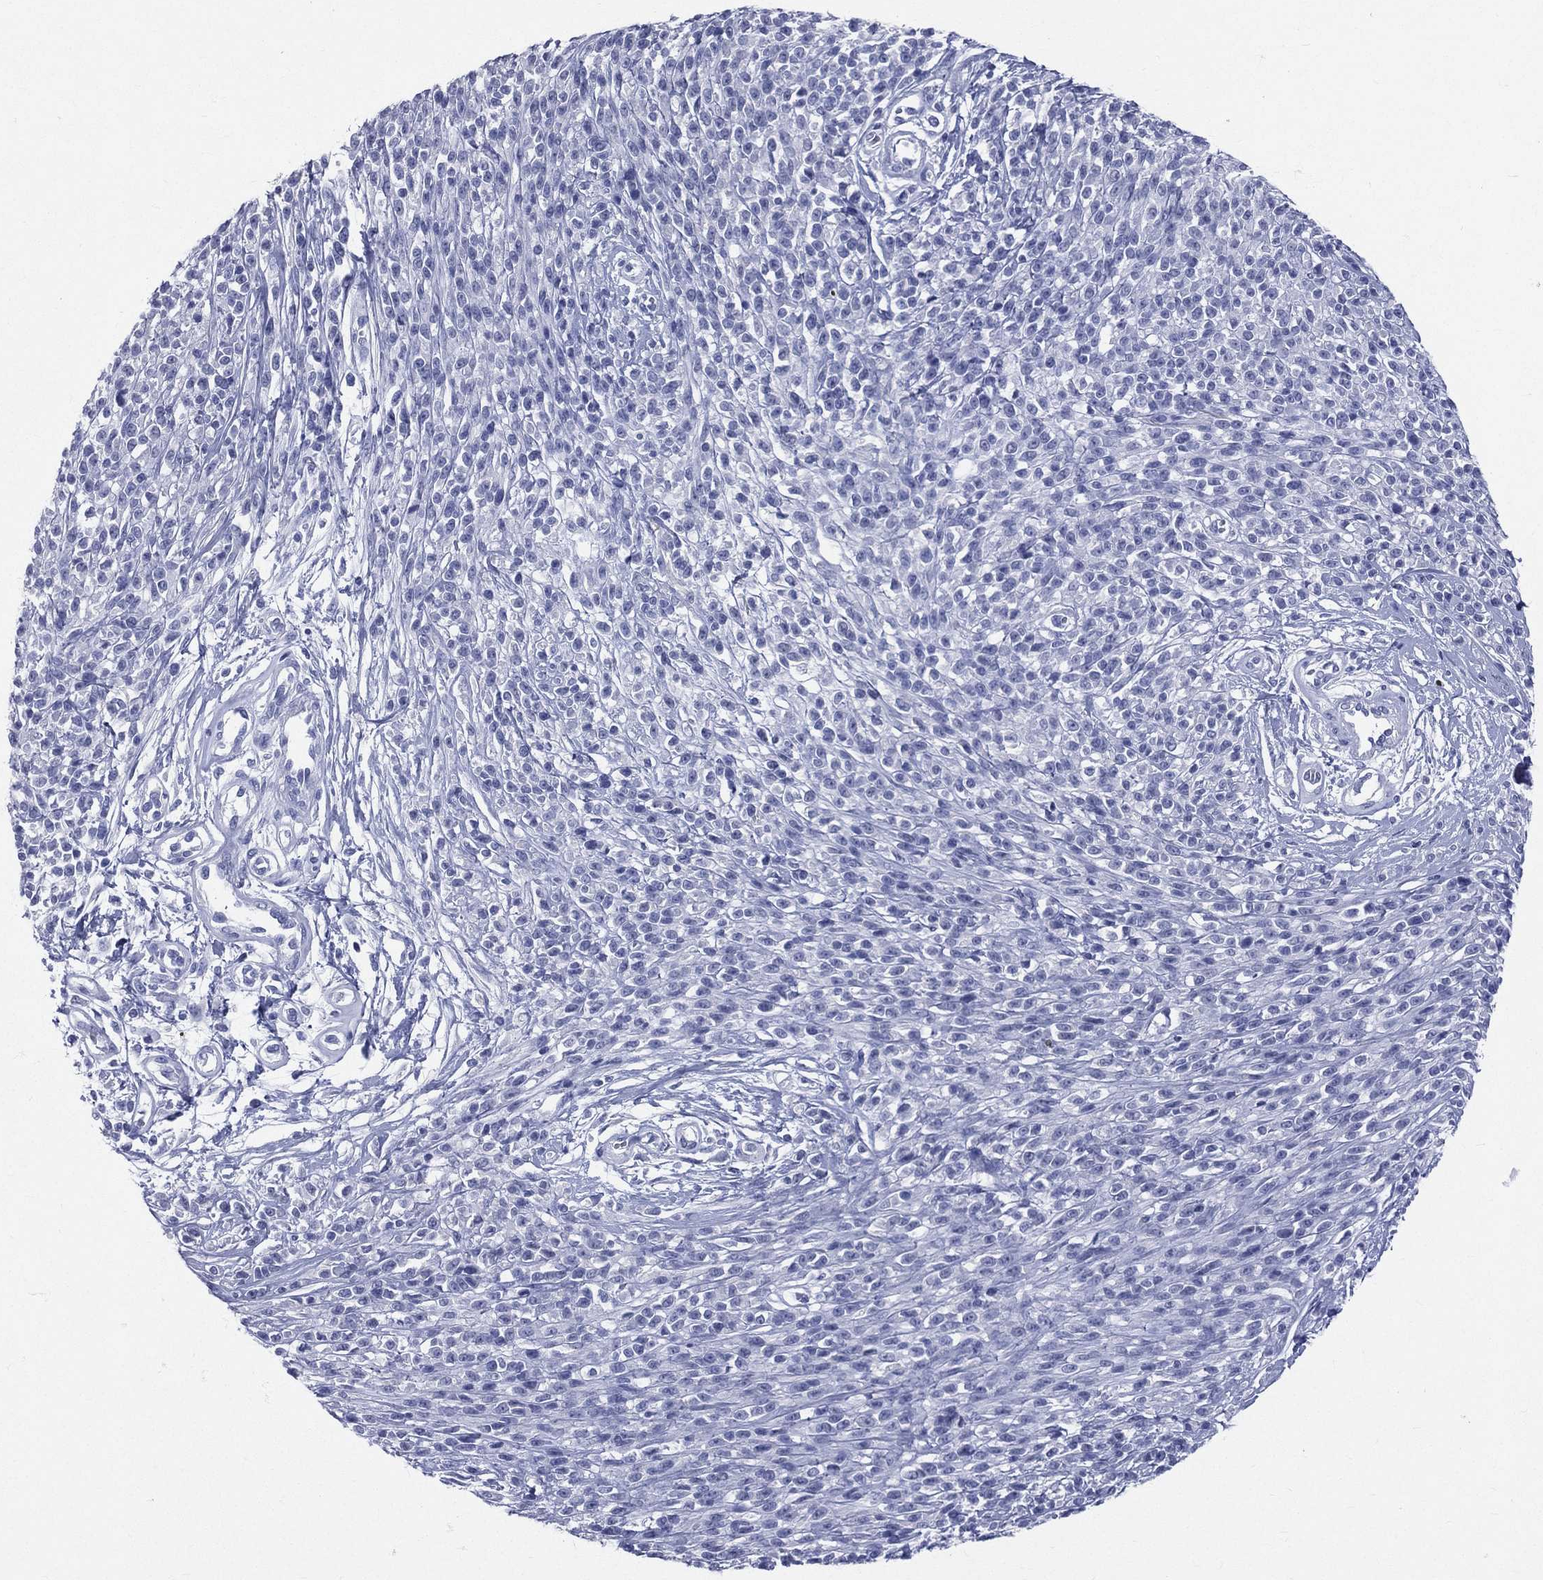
{"staining": {"intensity": "negative", "quantity": "none", "location": "none"}, "tissue": "melanoma", "cell_type": "Tumor cells", "image_type": "cancer", "snomed": [{"axis": "morphology", "description": "Malignant melanoma, NOS"}, {"axis": "topography", "description": "Skin"}, {"axis": "topography", "description": "Skin of trunk"}], "caption": "Human malignant melanoma stained for a protein using immunohistochemistry (IHC) reveals no expression in tumor cells.", "gene": "CYLC1", "patient": {"sex": "male", "age": 74}}